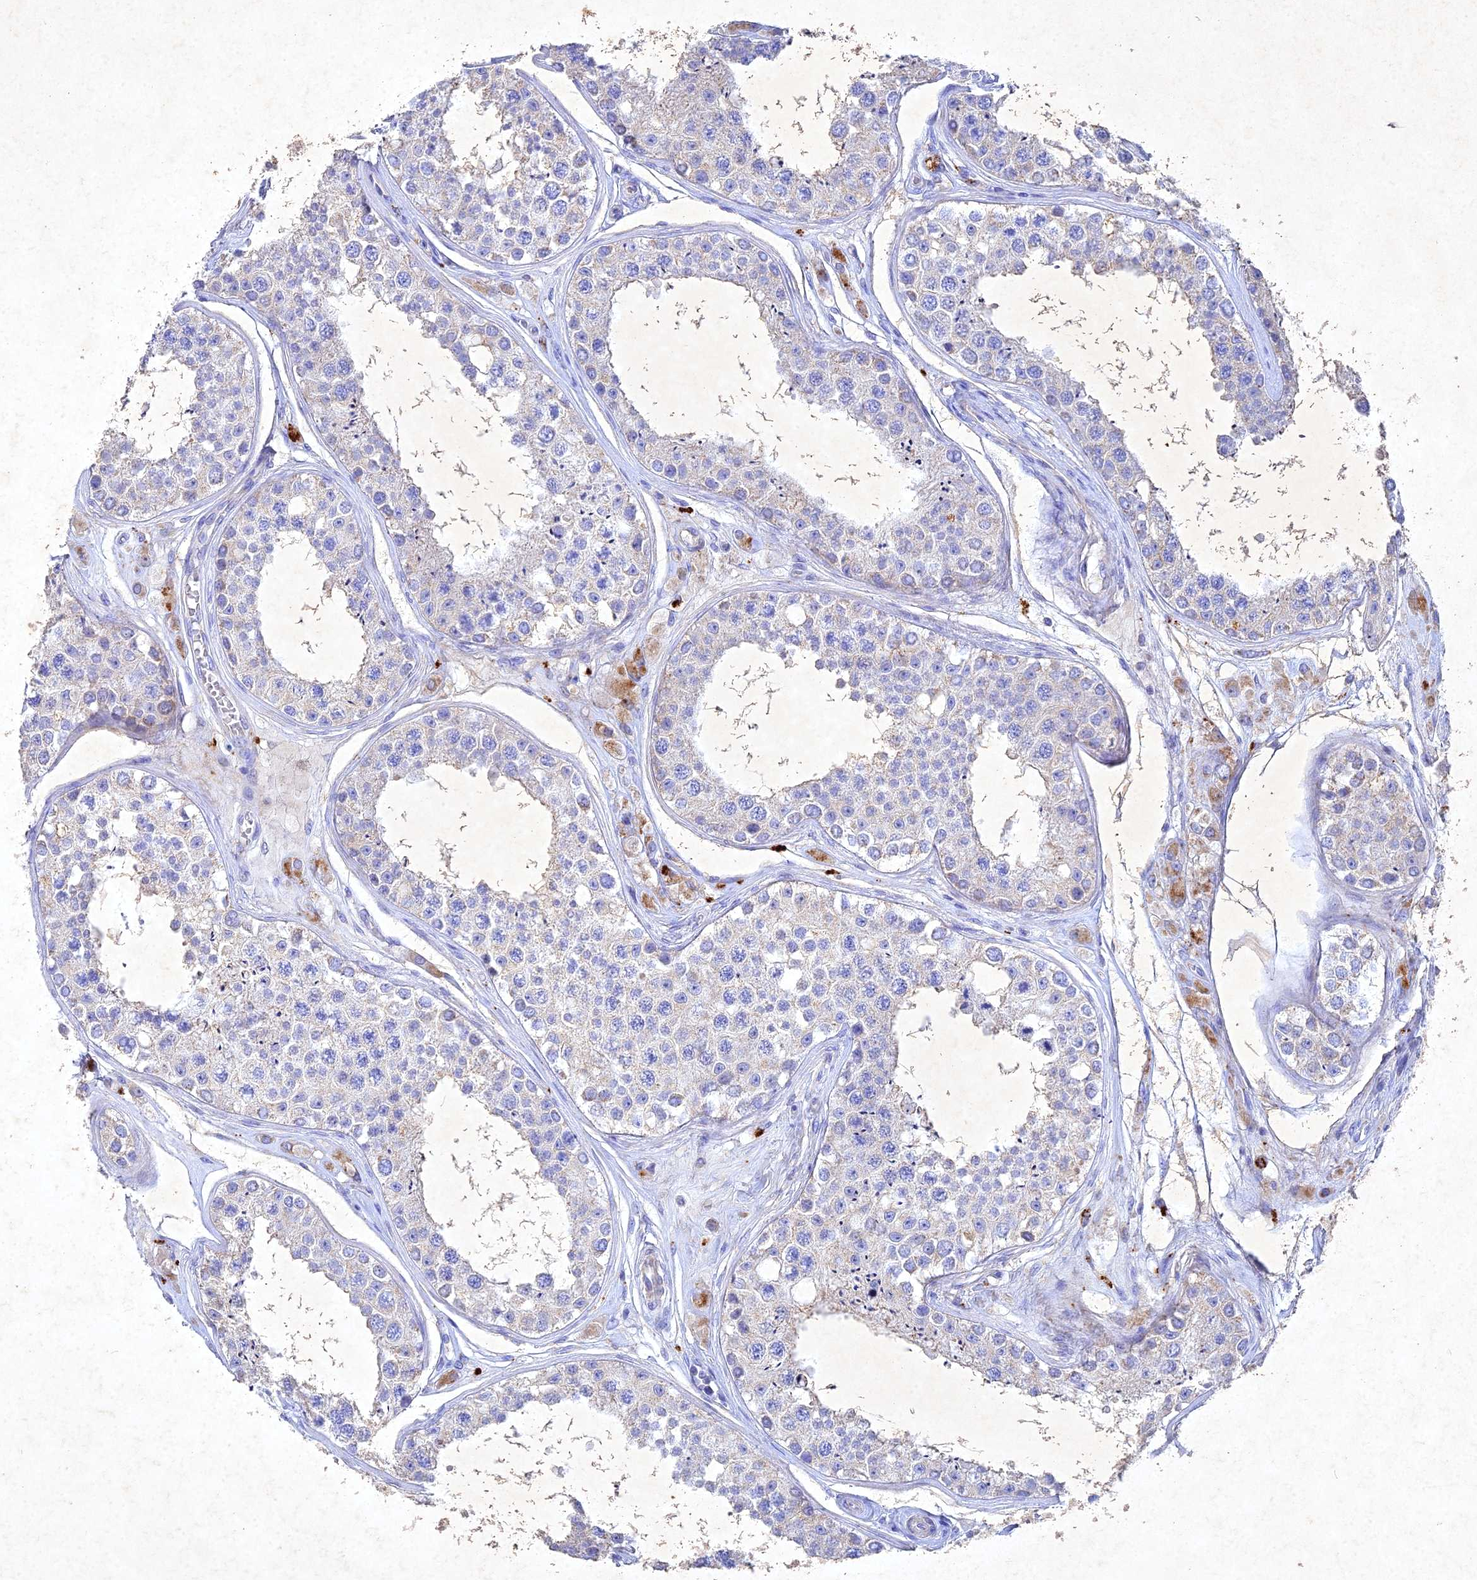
{"staining": {"intensity": "negative", "quantity": "none", "location": "none"}, "tissue": "testis", "cell_type": "Cells in seminiferous ducts", "image_type": "normal", "snomed": [{"axis": "morphology", "description": "Normal tissue, NOS"}, {"axis": "topography", "description": "Testis"}], "caption": "IHC photomicrograph of unremarkable testis: testis stained with DAB reveals no significant protein positivity in cells in seminiferous ducts.", "gene": "NDUFV1", "patient": {"sex": "male", "age": 25}}